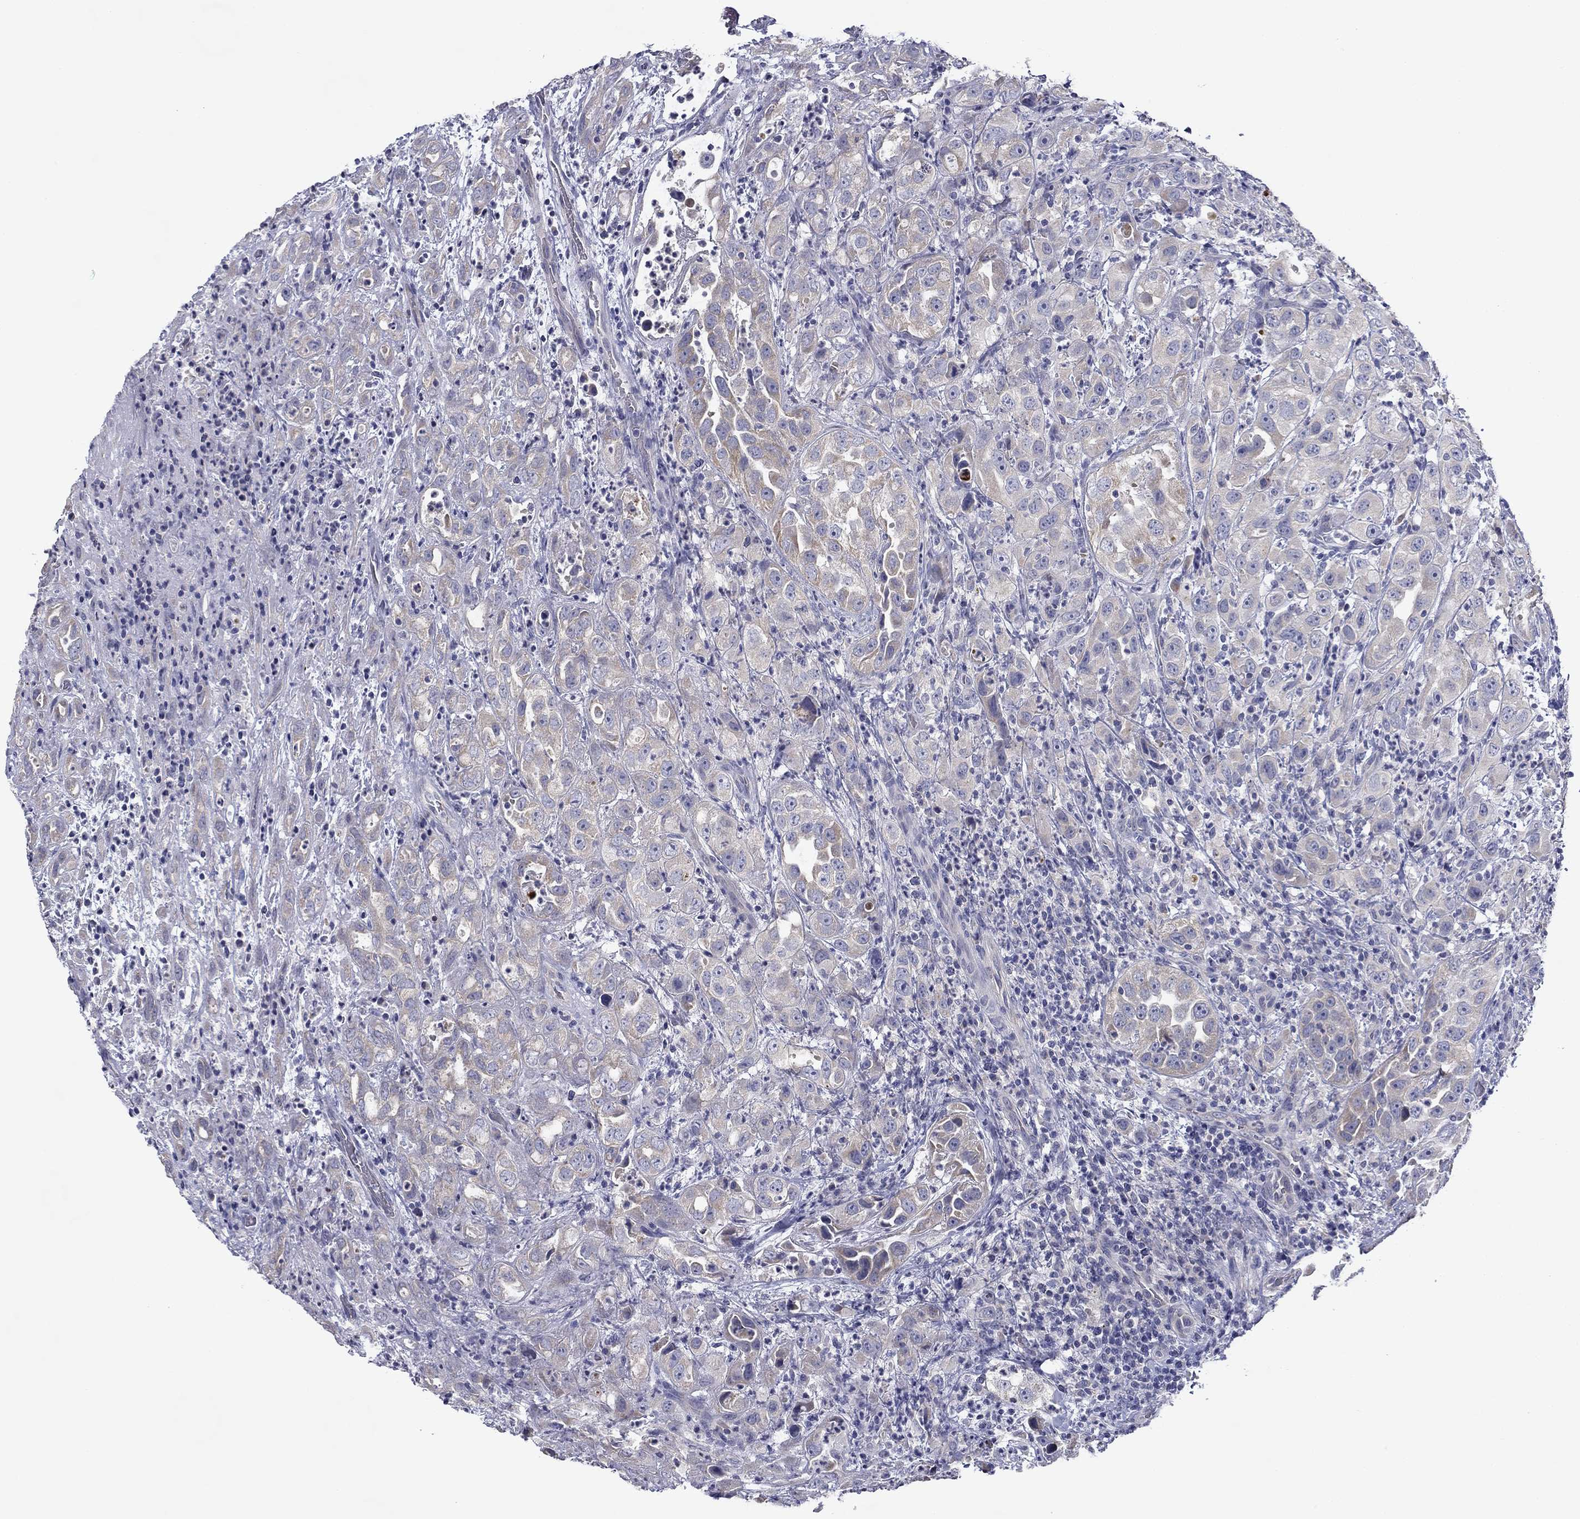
{"staining": {"intensity": "negative", "quantity": "none", "location": "none"}, "tissue": "urothelial cancer", "cell_type": "Tumor cells", "image_type": "cancer", "snomed": [{"axis": "morphology", "description": "Urothelial carcinoma, High grade"}, {"axis": "topography", "description": "Urinary bladder"}], "caption": "Tumor cells are negative for protein expression in human urothelial carcinoma (high-grade).", "gene": "SPATA7", "patient": {"sex": "female", "age": 41}}